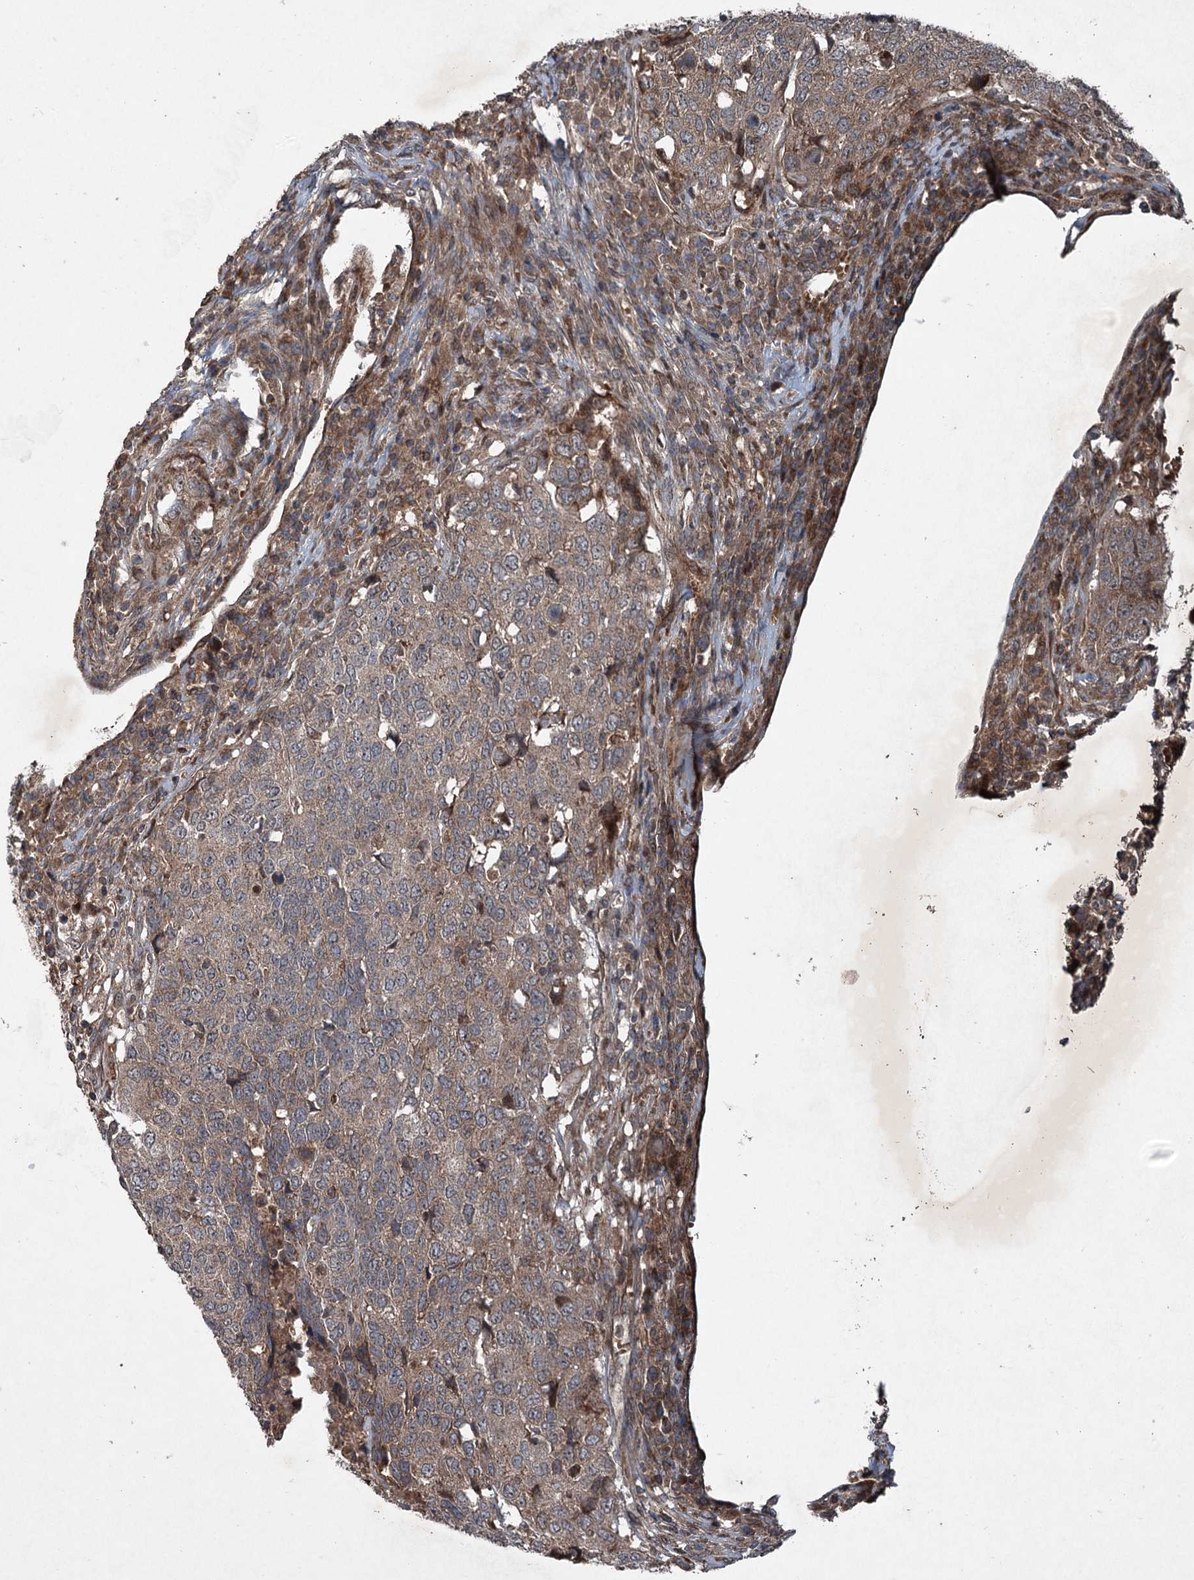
{"staining": {"intensity": "weak", "quantity": "25%-75%", "location": "cytoplasmic/membranous"}, "tissue": "head and neck cancer", "cell_type": "Tumor cells", "image_type": "cancer", "snomed": [{"axis": "morphology", "description": "Squamous cell carcinoma, NOS"}, {"axis": "topography", "description": "Head-Neck"}], "caption": "About 25%-75% of tumor cells in human head and neck cancer exhibit weak cytoplasmic/membranous protein staining as visualized by brown immunohistochemical staining.", "gene": "ALAS1", "patient": {"sex": "male", "age": 66}}